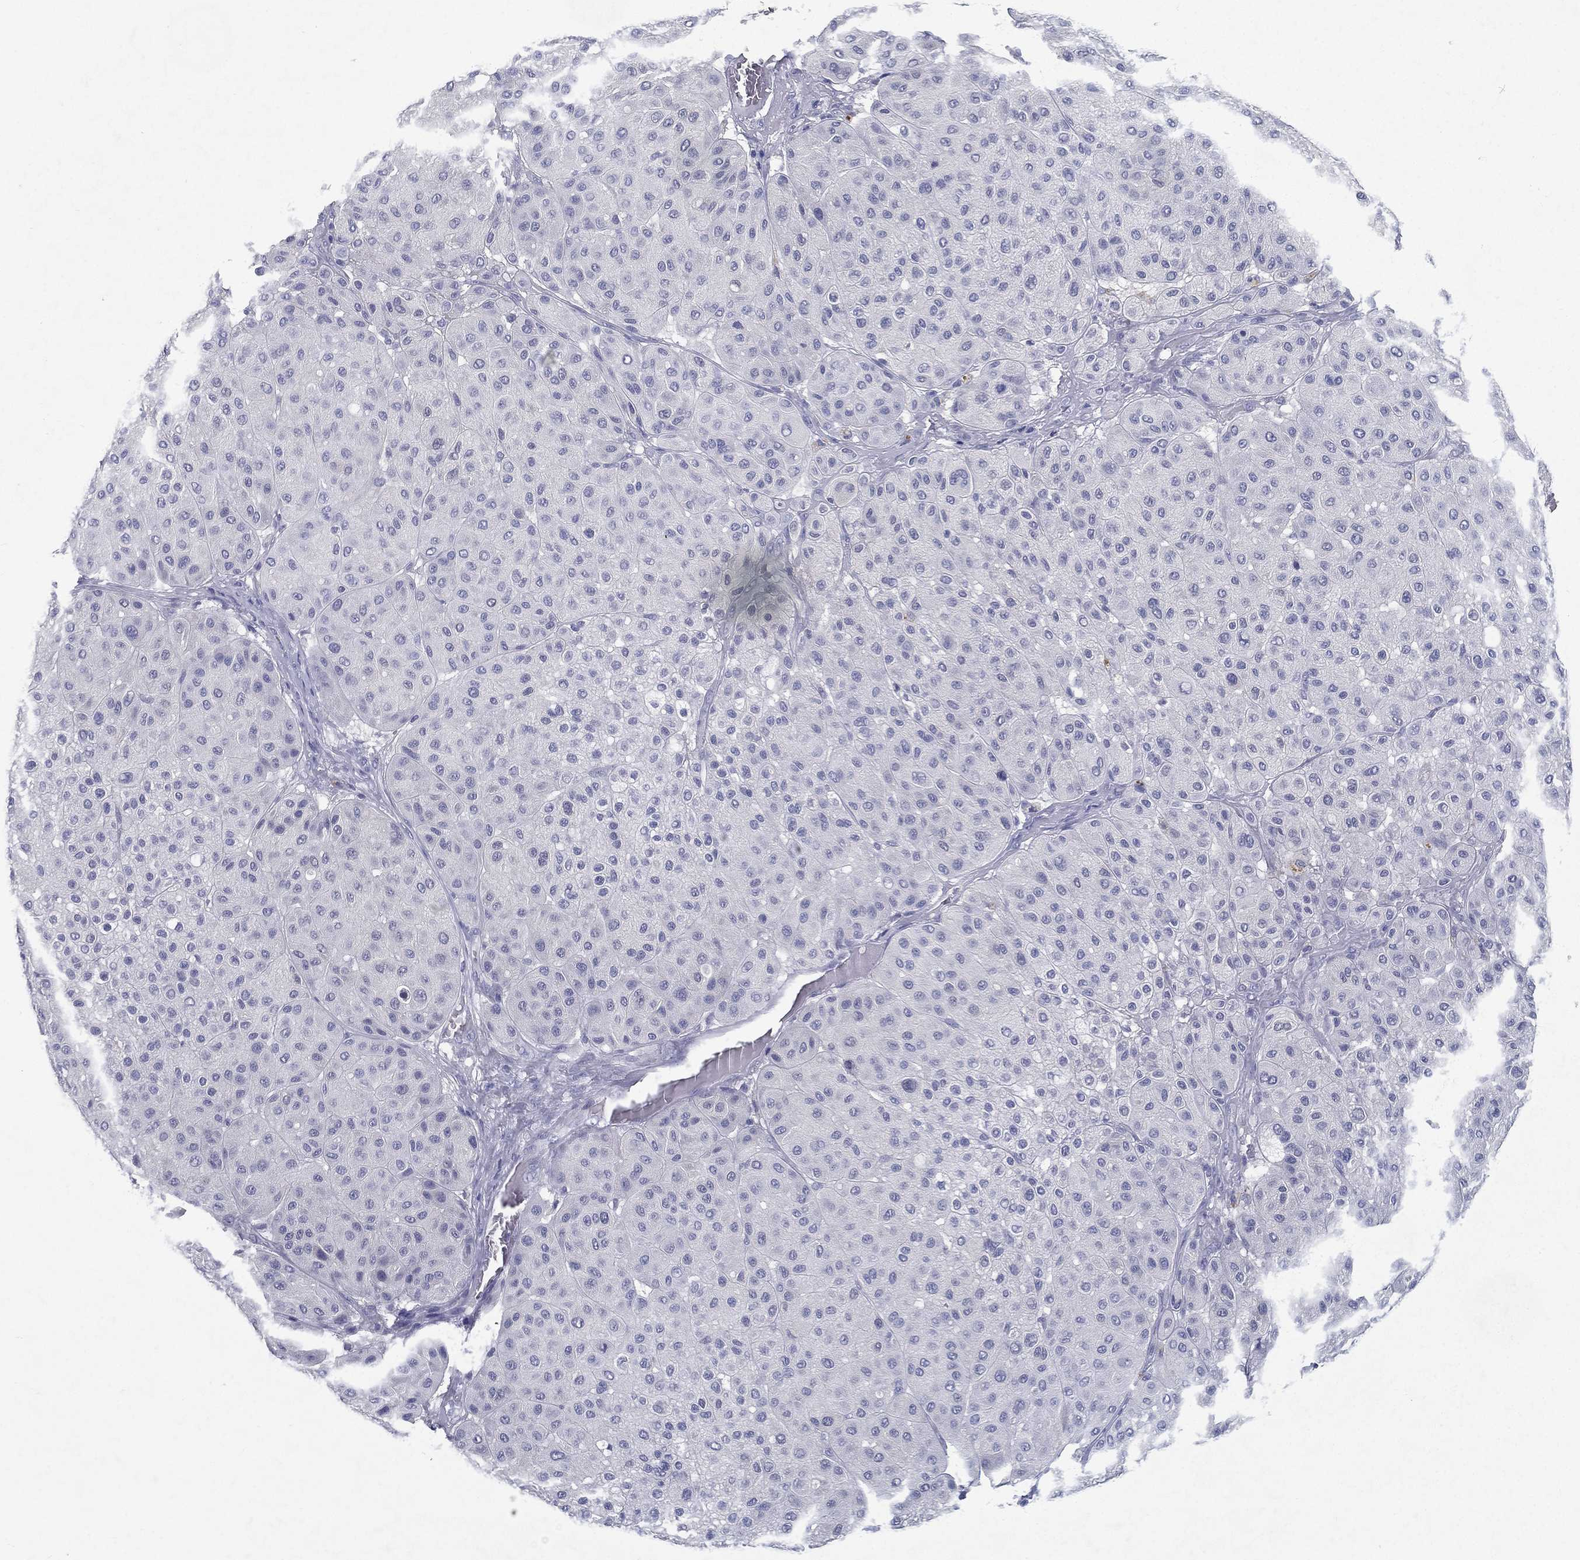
{"staining": {"intensity": "negative", "quantity": "none", "location": "none"}, "tissue": "melanoma", "cell_type": "Tumor cells", "image_type": "cancer", "snomed": [{"axis": "morphology", "description": "Malignant melanoma, Metastatic site"}, {"axis": "topography", "description": "Smooth muscle"}], "caption": "Tumor cells show no significant protein positivity in melanoma. (Stains: DAB (3,3'-diaminobenzidine) immunohistochemistry with hematoxylin counter stain, Microscopy: brightfield microscopy at high magnification).", "gene": "RGS13", "patient": {"sex": "male", "age": 41}}